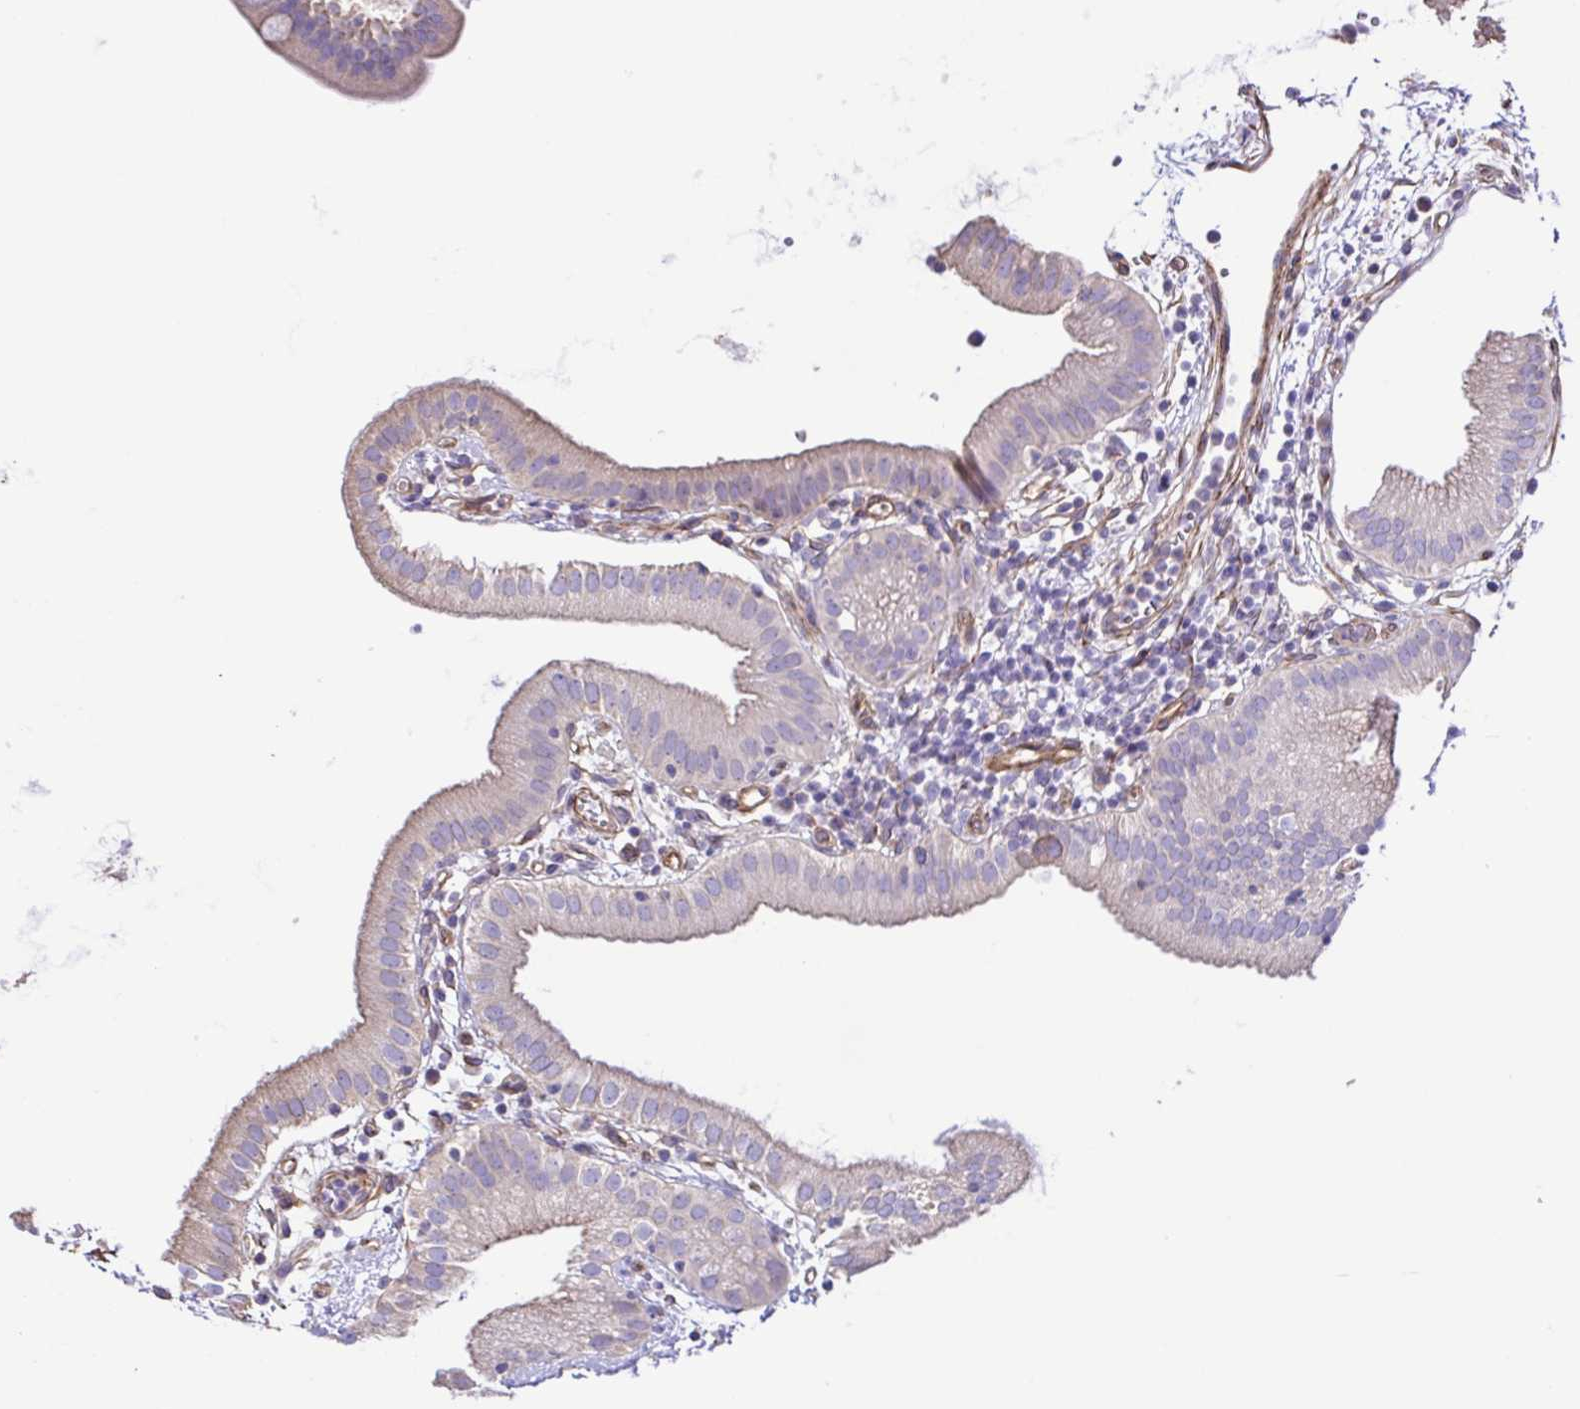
{"staining": {"intensity": "weak", "quantity": "25%-75%", "location": "cytoplasmic/membranous"}, "tissue": "gallbladder", "cell_type": "Glandular cells", "image_type": "normal", "snomed": [{"axis": "morphology", "description": "Normal tissue, NOS"}, {"axis": "topography", "description": "Gallbladder"}], "caption": "Protein expression analysis of normal gallbladder displays weak cytoplasmic/membranous positivity in approximately 25%-75% of glandular cells.", "gene": "FLT1", "patient": {"sex": "female", "age": 65}}